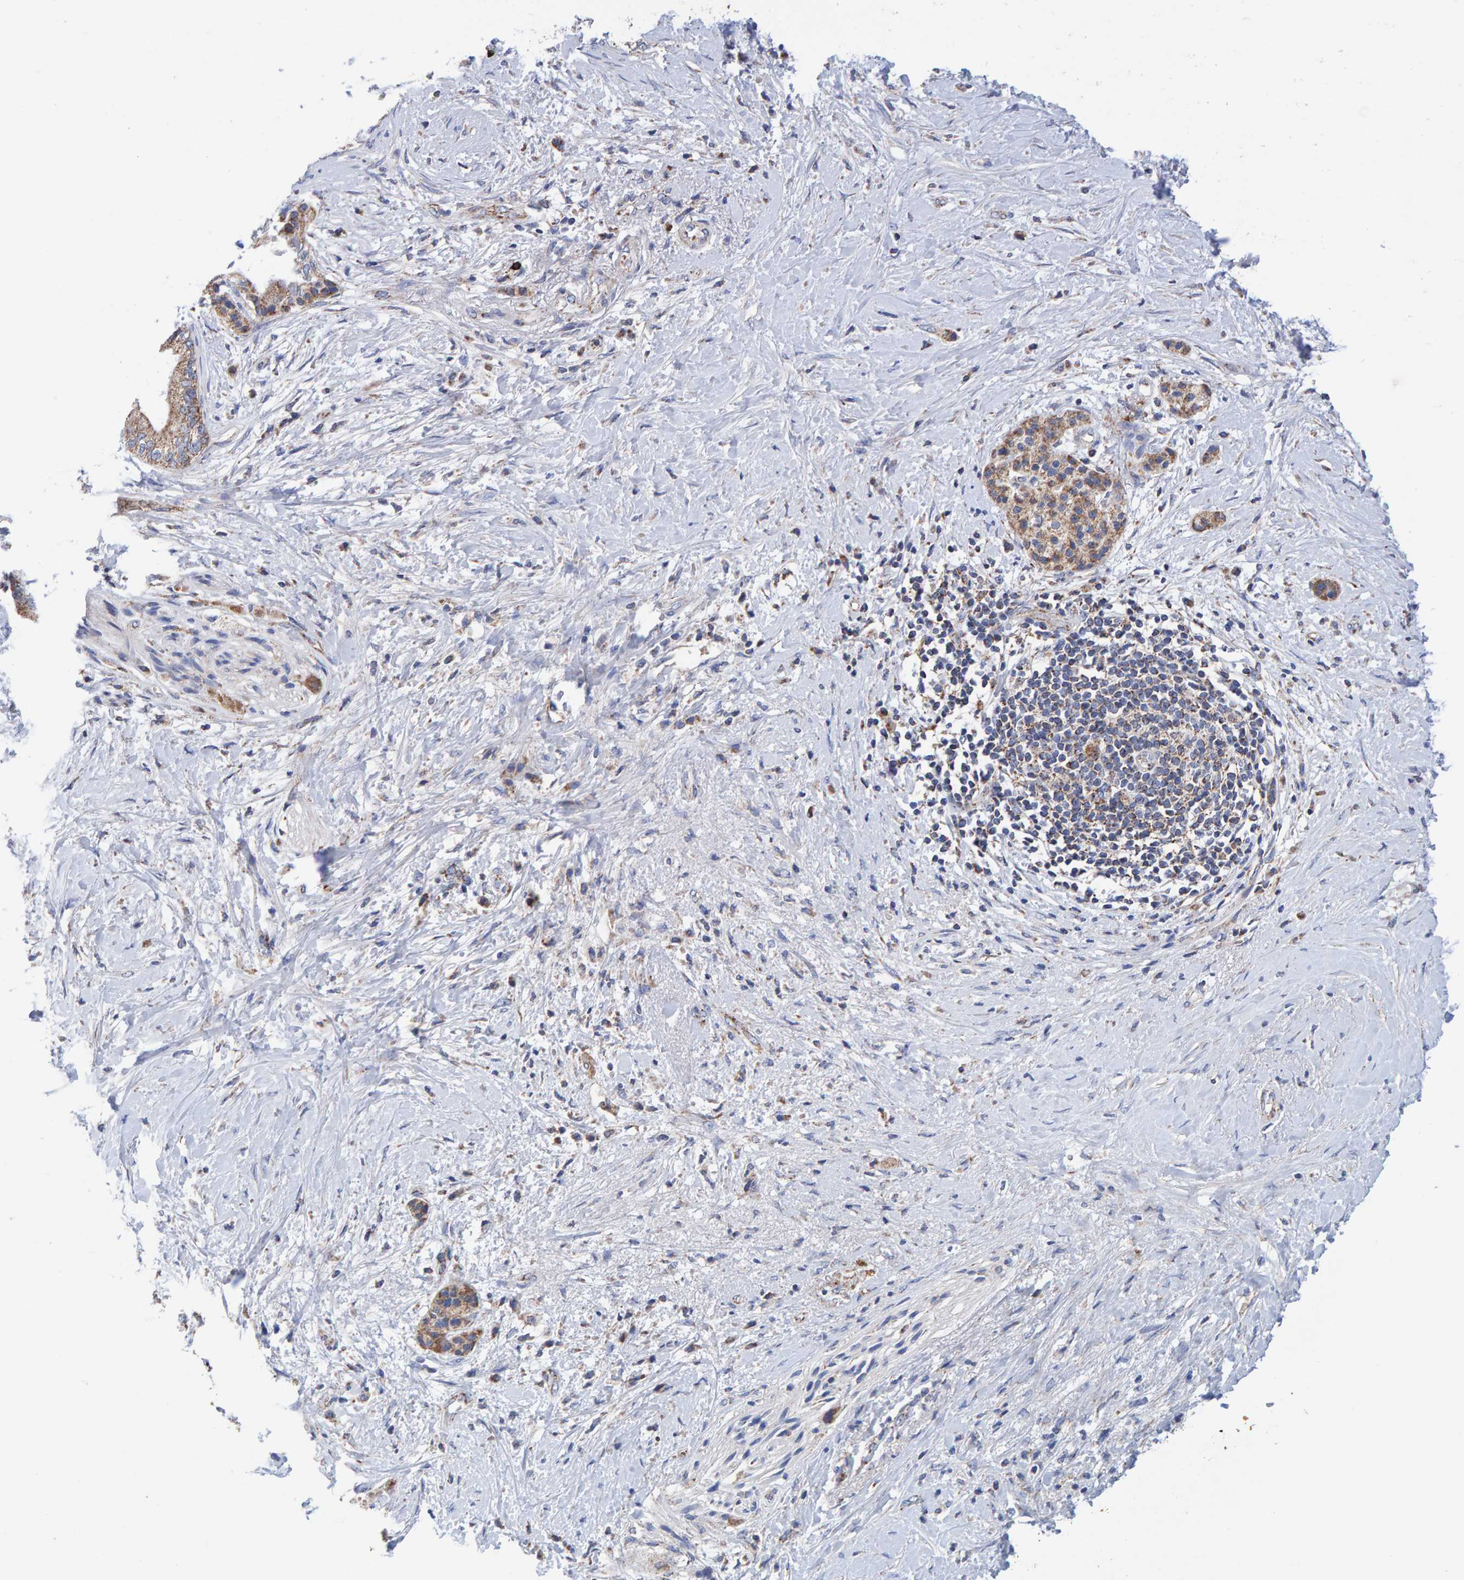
{"staining": {"intensity": "moderate", "quantity": ">75%", "location": "cytoplasmic/membranous"}, "tissue": "pancreatic cancer", "cell_type": "Tumor cells", "image_type": "cancer", "snomed": [{"axis": "morphology", "description": "Normal tissue, NOS"}, {"axis": "morphology", "description": "Adenocarcinoma, NOS"}, {"axis": "topography", "description": "Pancreas"}, {"axis": "topography", "description": "Duodenum"}], "caption": "Protein staining demonstrates moderate cytoplasmic/membranous expression in approximately >75% of tumor cells in pancreatic adenocarcinoma.", "gene": "EFR3A", "patient": {"sex": "female", "age": 60}}